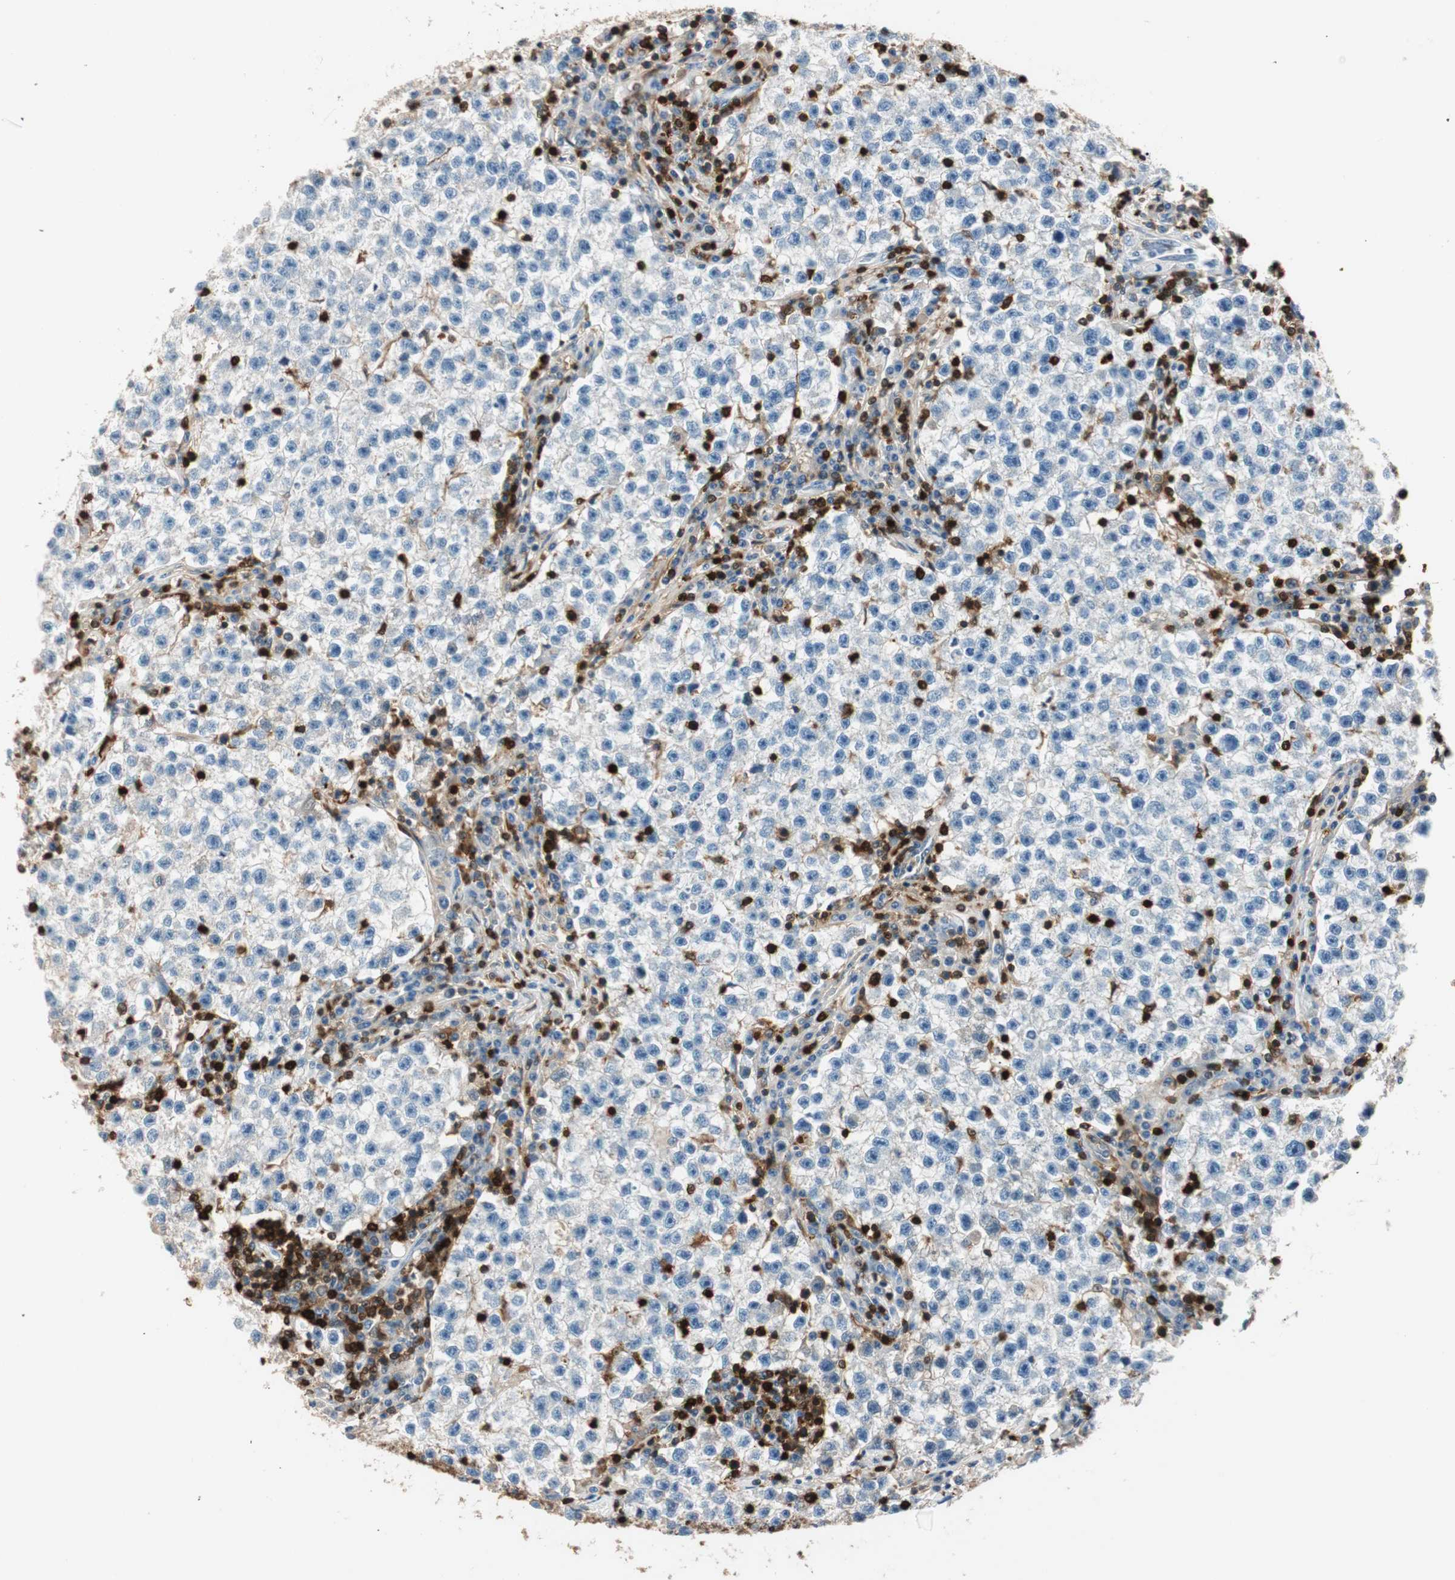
{"staining": {"intensity": "negative", "quantity": "none", "location": "none"}, "tissue": "testis cancer", "cell_type": "Tumor cells", "image_type": "cancer", "snomed": [{"axis": "morphology", "description": "Seminoma, NOS"}, {"axis": "topography", "description": "Testis"}], "caption": "This is an immunohistochemistry (IHC) histopathology image of seminoma (testis). There is no positivity in tumor cells.", "gene": "COTL1", "patient": {"sex": "male", "age": 22}}